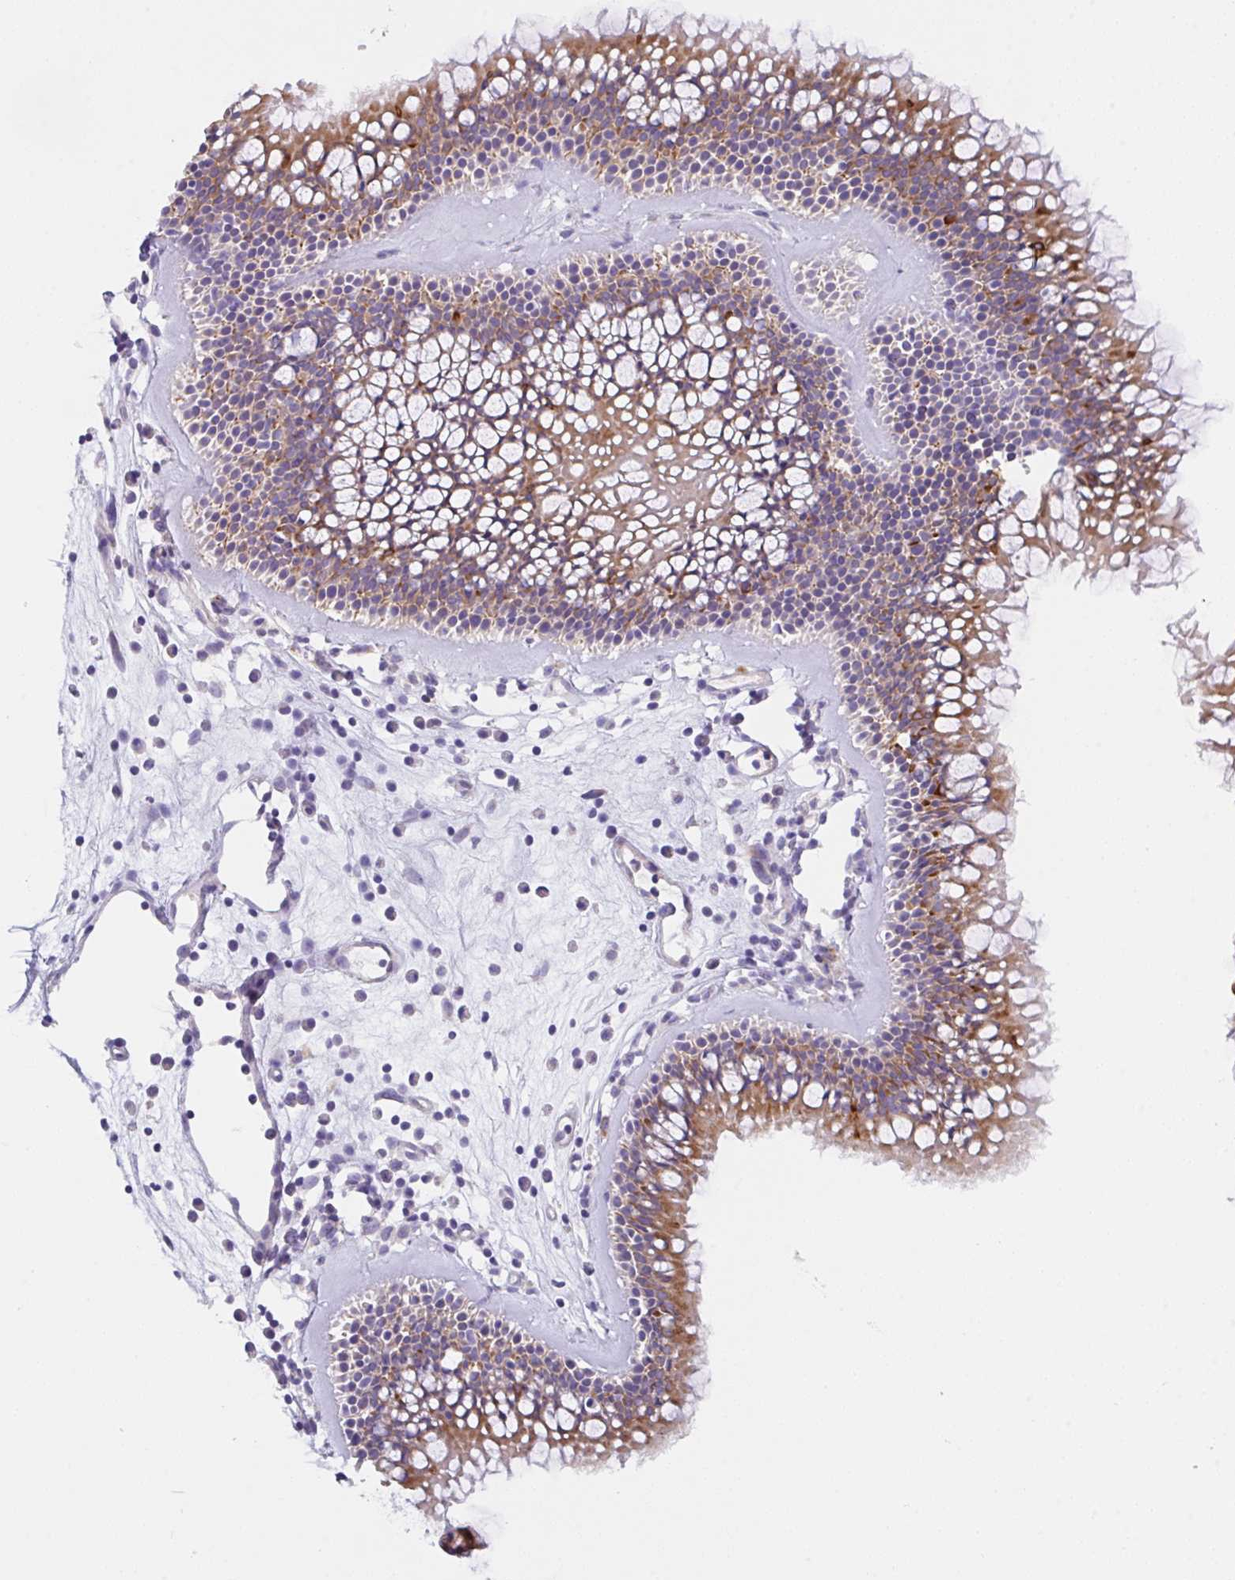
{"staining": {"intensity": "moderate", "quantity": "25%-75%", "location": "cytoplasmic/membranous"}, "tissue": "nasopharynx", "cell_type": "Respiratory epithelial cells", "image_type": "normal", "snomed": [{"axis": "morphology", "description": "Normal tissue, NOS"}, {"axis": "topography", "description": "Nasopharynx"}], "caption": "A photomicrograph of nasopharynx stained for a protein shows moderate cytoplasmic/membranous brown staining in respiratory epithelial cells. (Brightfield microscopy of DAB IHC at high magnification).", "gene": "TRAF4", "patient": {"sex": "female", "age": 39}}